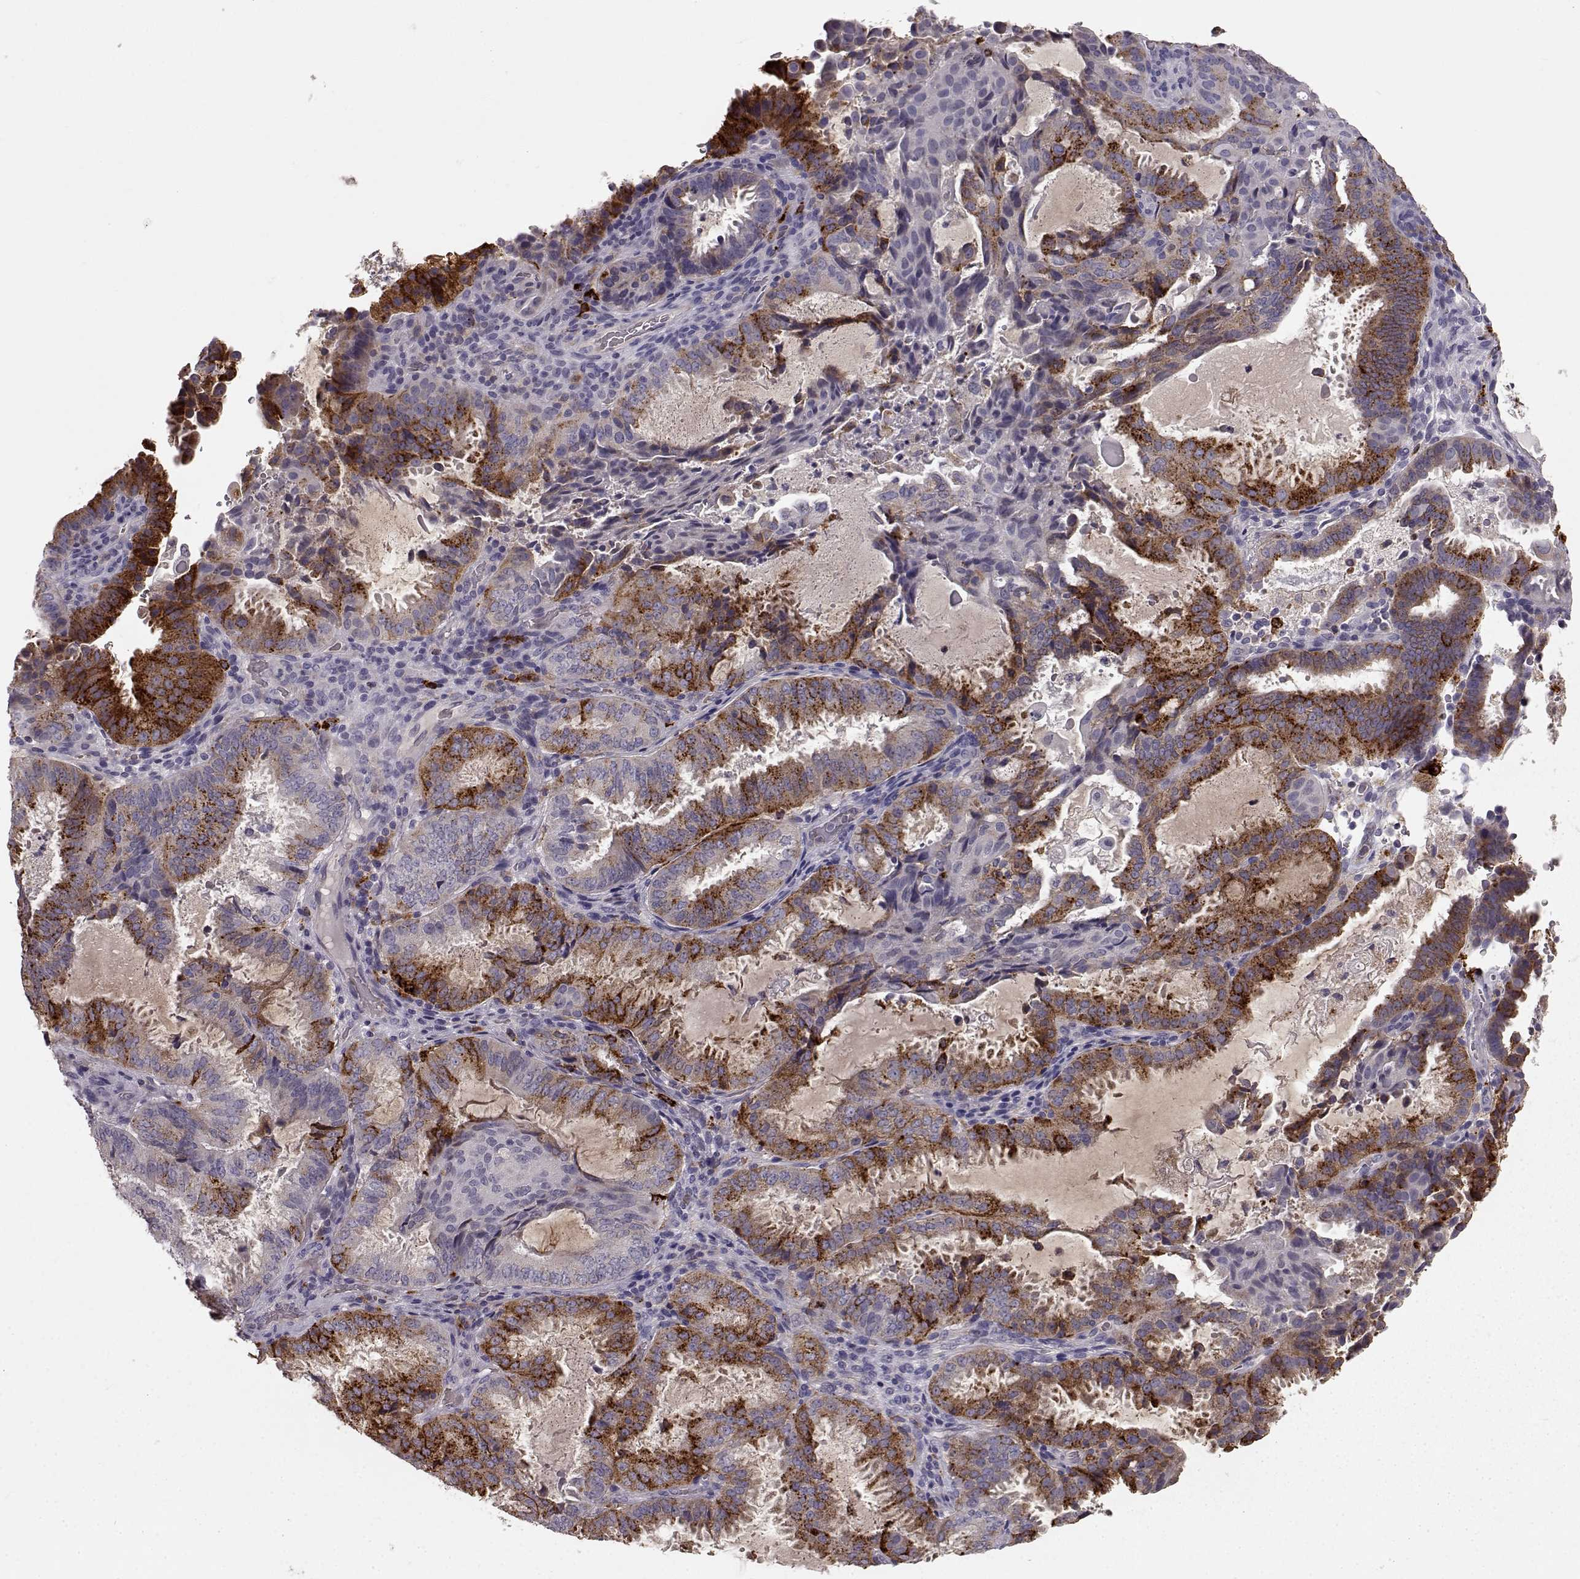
{"staining": {"intensity": "moderate", "quantity": ">75%", "location": "cytoplasmic/membranous"}, "tissue": "ovarian cancer", "cell_type": "Tumor cells", "image_type": "cancer", "snomed": [{"axis": "morphology", "description": "Carcinoma, endometroid"}, {"axis": "topography", "description": "Ovary"}], "caption": "A high-resolution photomicrograph shows immunohistochemistry staining of endometroid carcinoma (ovarian), which reveals moderate cytoplasmic/membranous positivity in approximately >75% of tumor cells.", "gene": "CCNF", "patient": {"sex": "female", "age": 41}}